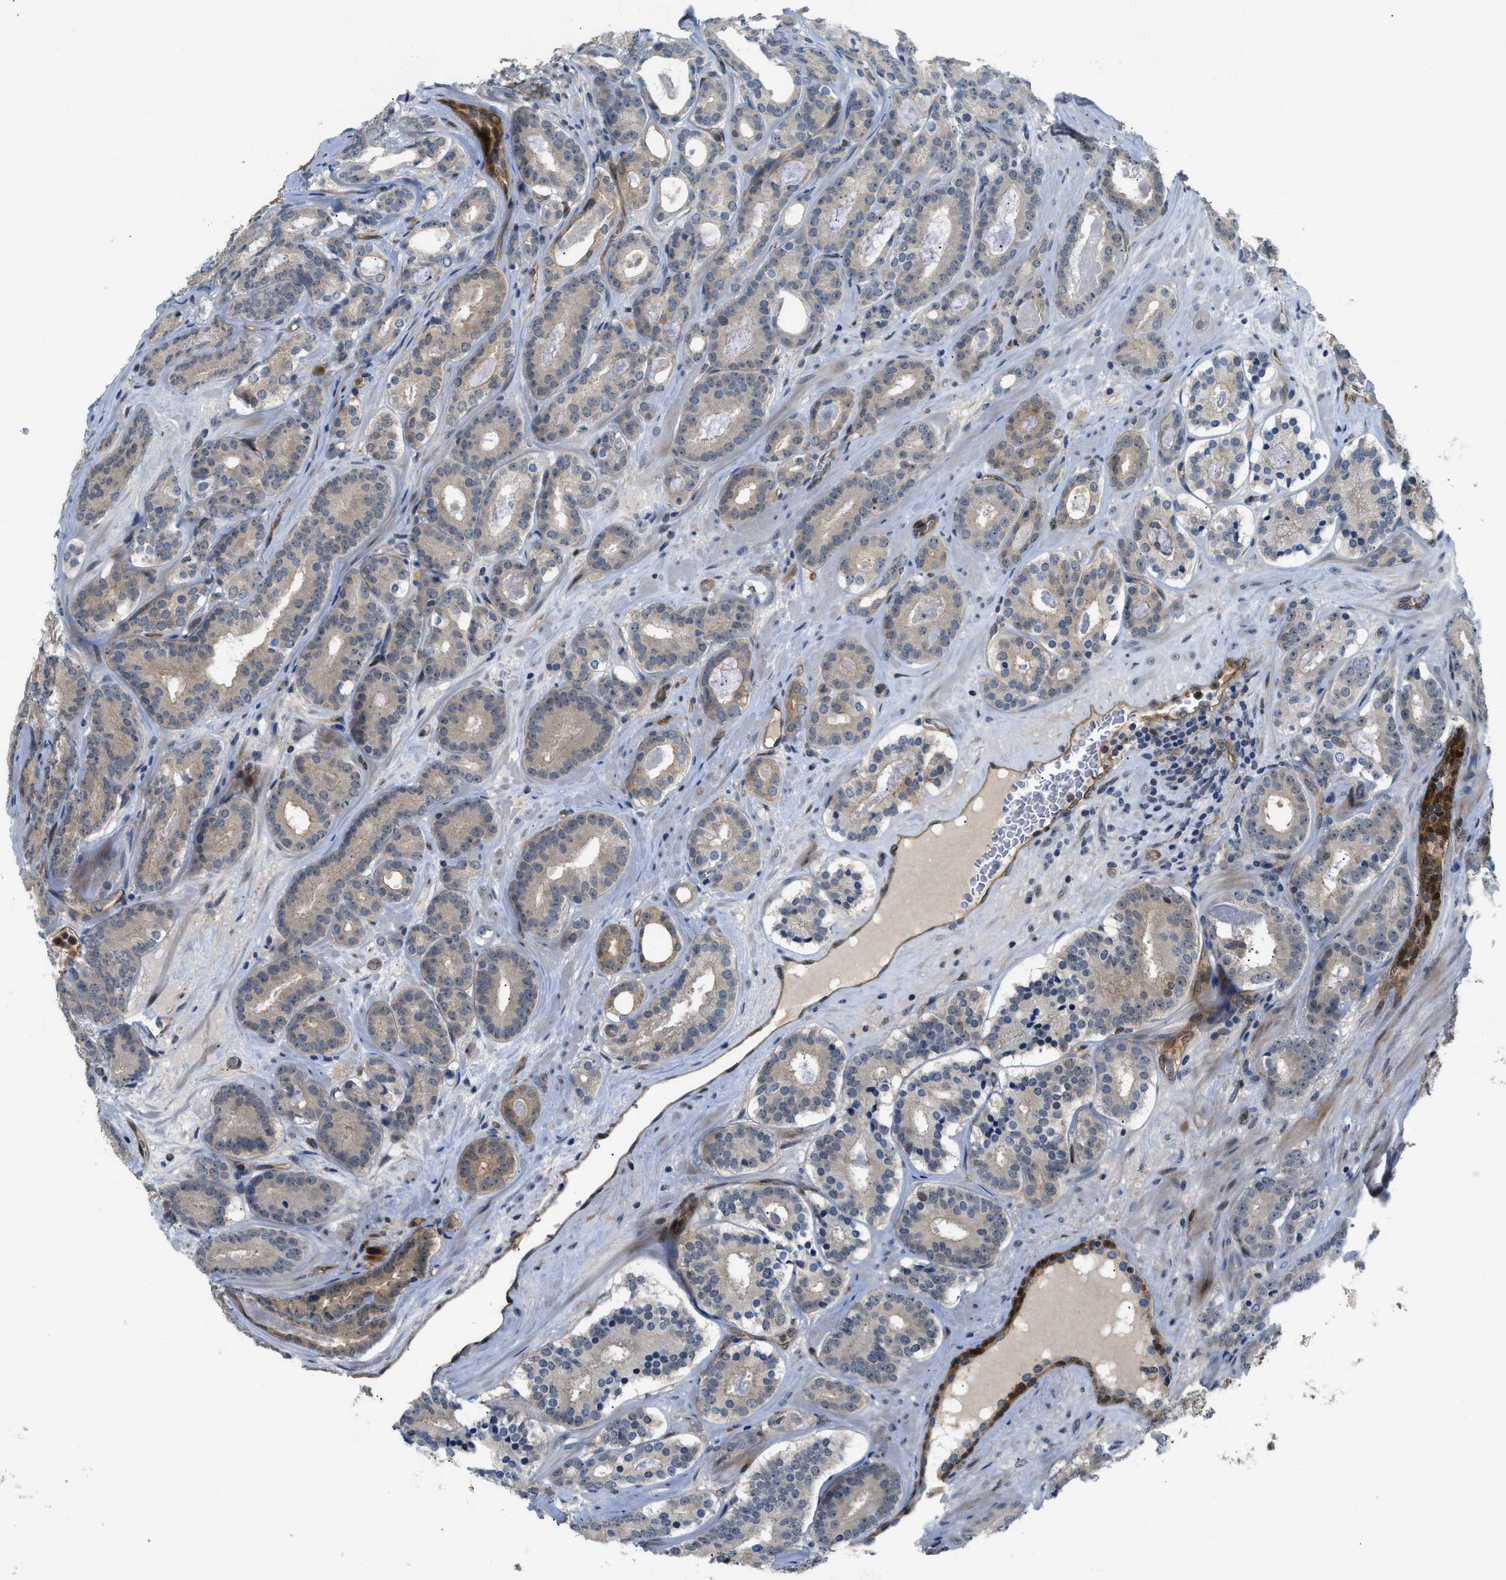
{"staining": {"intensity": "weak", "quantity": "<25%", "location": "cytoplasmic/membranous"}, "tissue": "prostate cancer", "cell_type": "Tumor cells", "image_type": "cancer", "snomed": [{"axis": "morphology", "description": "Adenocarcinoma, High grade"}, {"axis": "topography", "description": "Prostate"}], "caption": "High magnification brightfield microscopy of prostate cancer (high-grade adenocarcinoma) stained with DAB (brown) and counterstained with hematoxylin (blue): tumor cells show no significant positivity.", "gene": "TRAK2", "patient": {"sex": "male", "age": 60}}